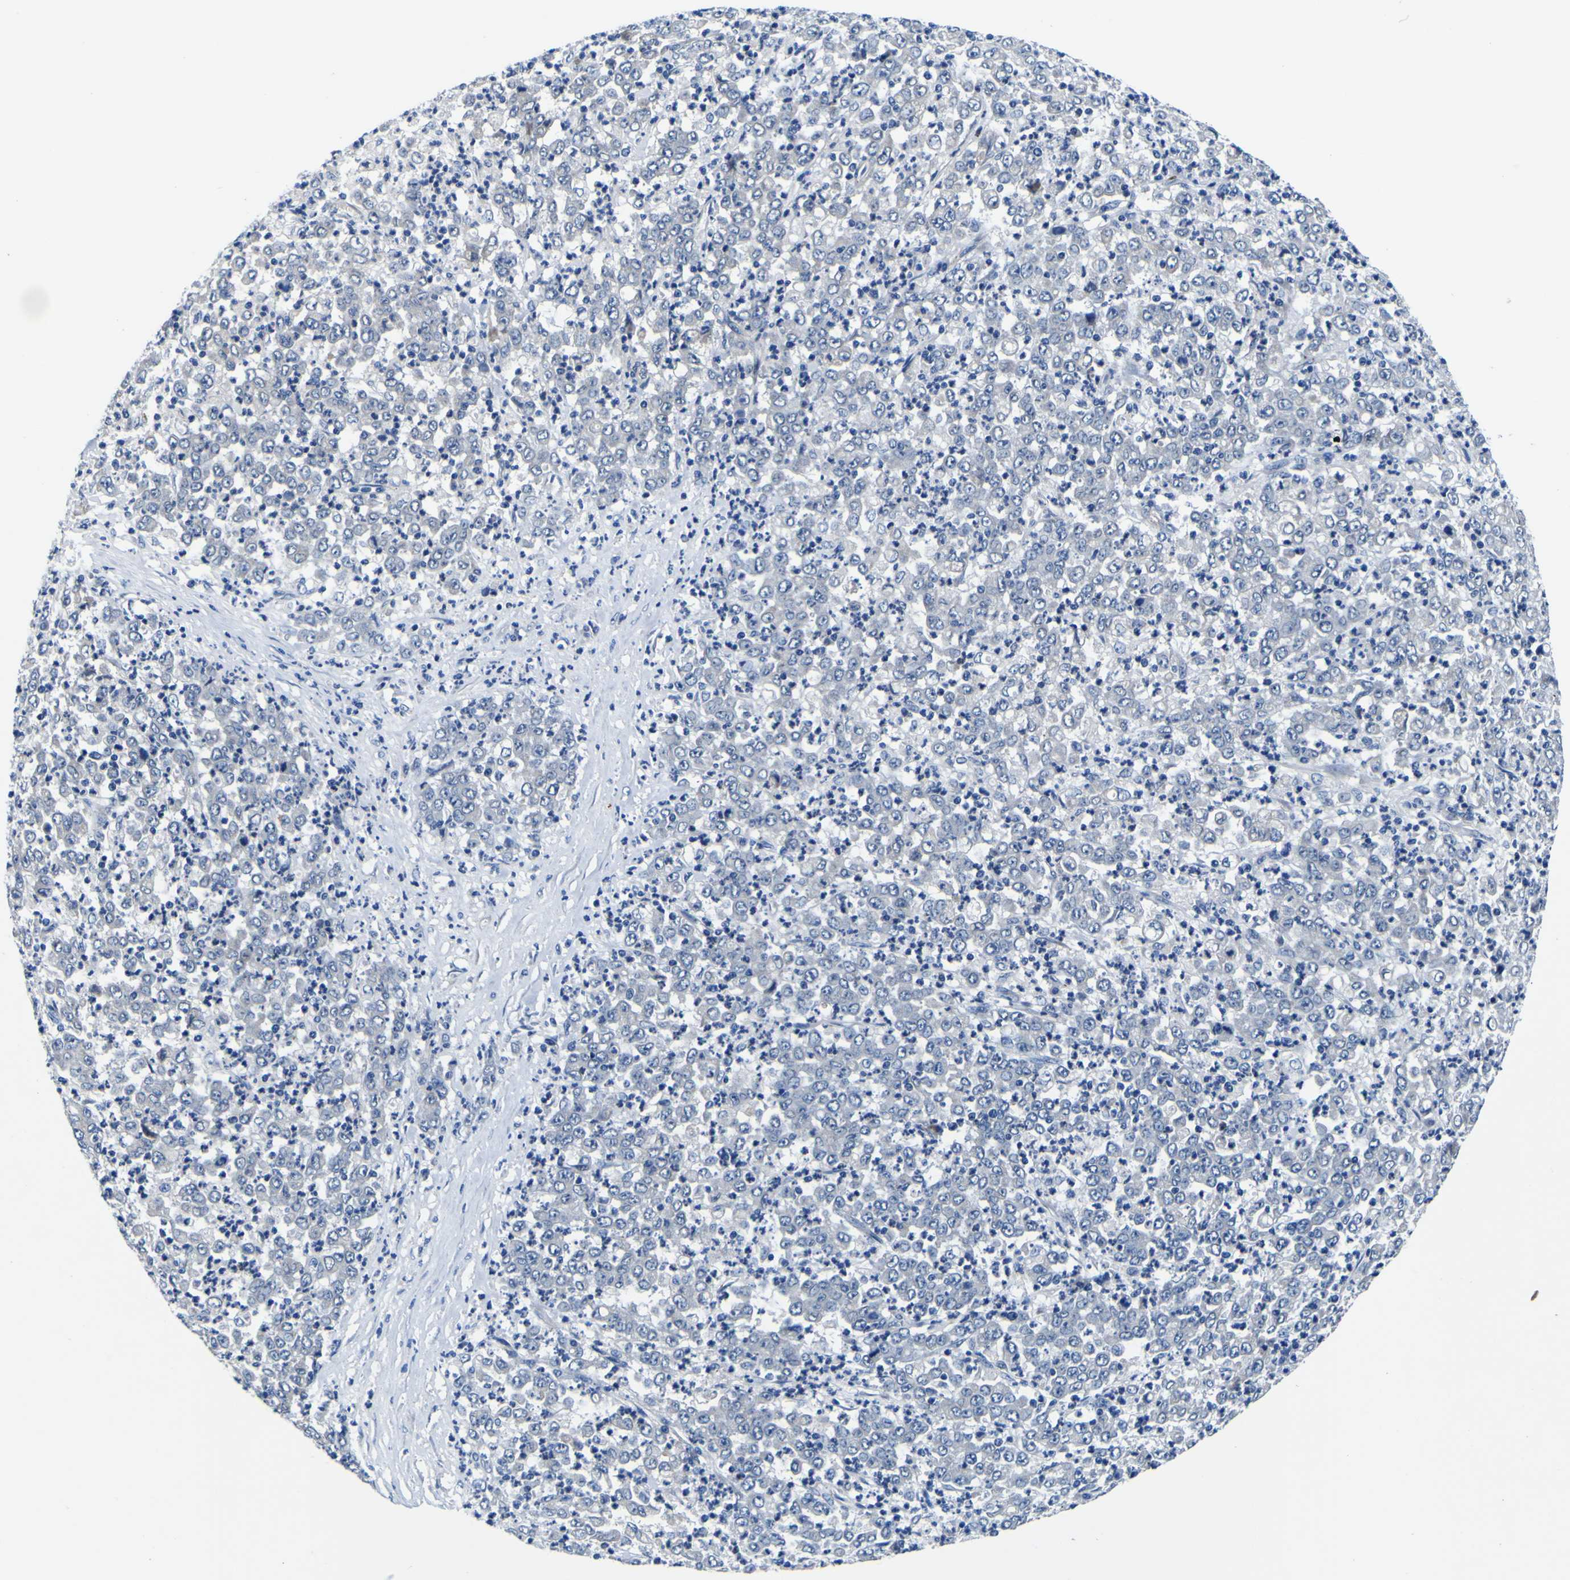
{"staining": {"intensity": "negative", "quantity": "none", "location": "none"}, "tissue": "stomach cancer", "cell_type": "Tumor cells", "image_type": "cancer", "snomed": [{"axis": "morphology", "description": "Adenocarcinoma, NOS"}, {"axis": "topography", "description": "Stomach, lower"}], "caption": "Stomach adenocarcinoma was stained to show a protein in brown. There is no significant positivity in tumor cells. (DAB (3,3'-diaminobenzidine) immunohistochemistry (IHC) with hematoxylin counter stain).", "gene": "AGAP3", "patient": {"sex": "female", "age": 71}}